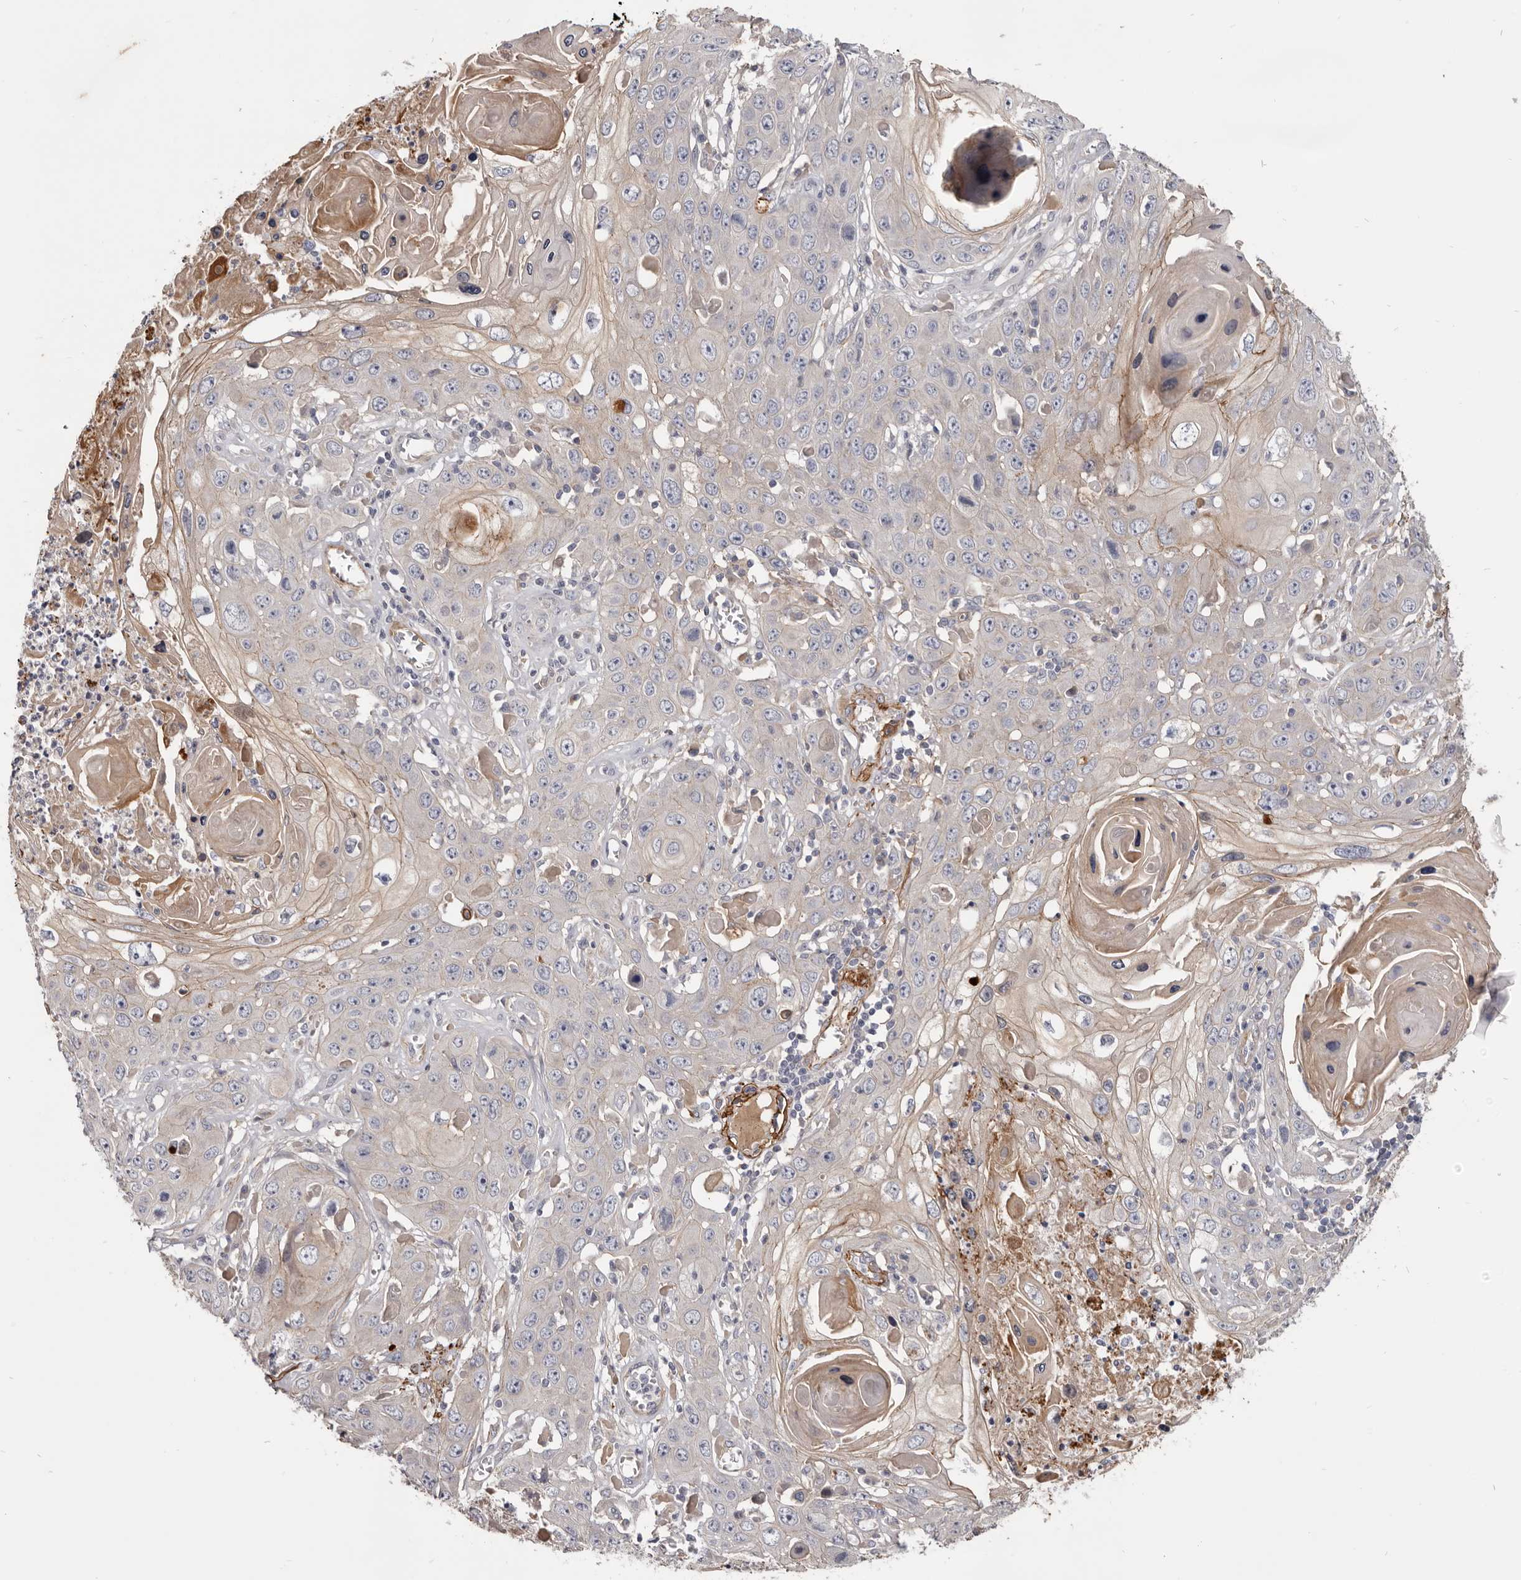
{"staining": {"intensity": "weak", "quantity": "<25%", "location": "cytoplasmic/membranous"}, "tissue": "skin cancer", "cell_type": "Tumor cells", "image_type": "cancer", "snomed": [{"axis": "morphology", "description": "Squamous cell carcinoma, NOS"}, {"axis": "topography", "description": "Skin"}], "caption": "Tumor cells show no significant protein expression in squamous cell carcinoma (skin). Nuclei are stained in blue.", "gene": "CGN", "patient": {"sex": "male", "age": 55}}